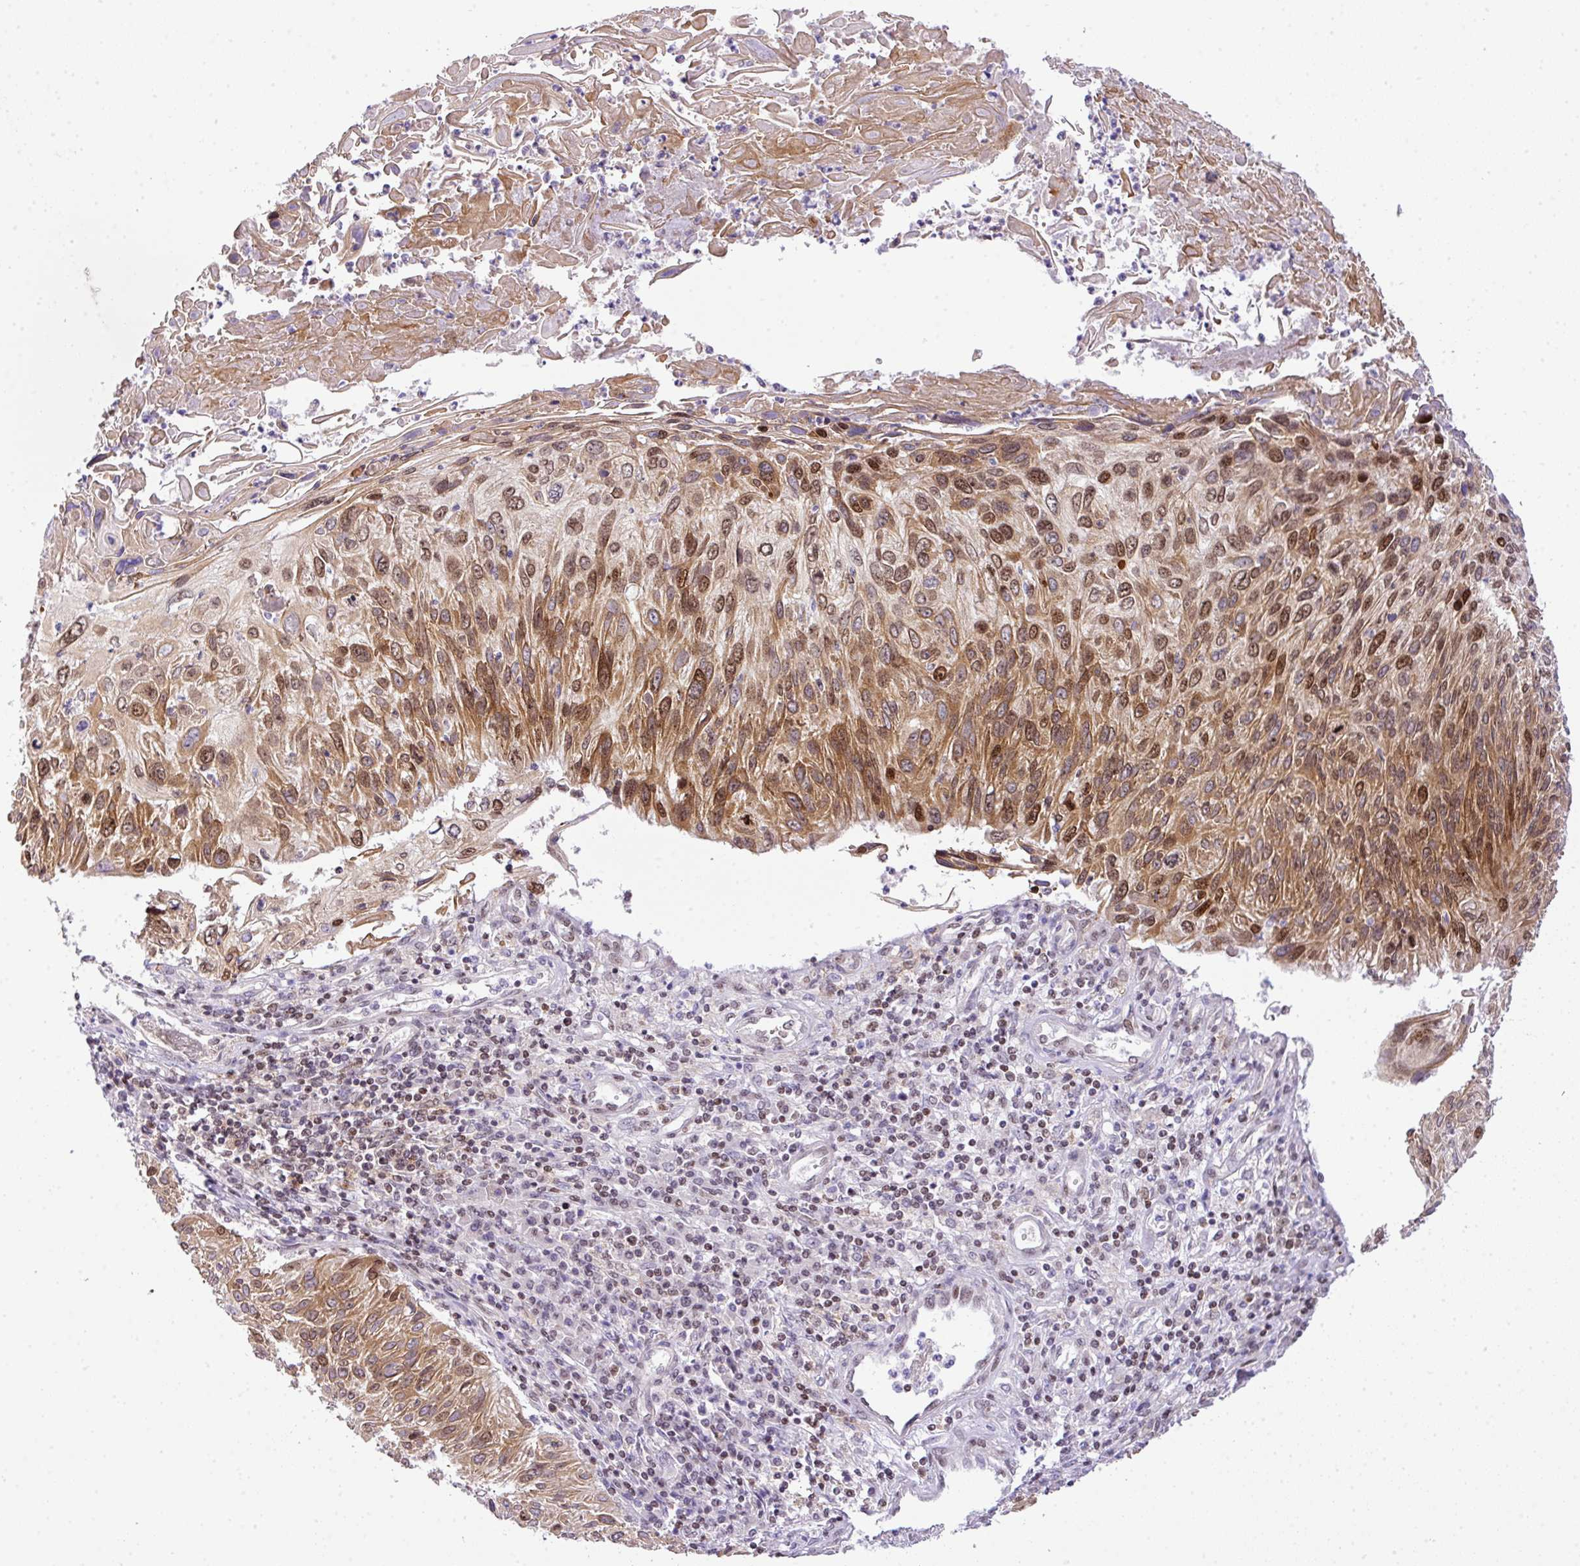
{"staining": {"intensity": "moderate", "quantity": ">75%", "location": "cytoplasmic/membranous,nuclear"}, "tissue": "cervical cancer", "cell_type": "Tumor cells", "image_type": "cancer", "snomed": [{"axis": "morphology", "description": "Squamous cell carcinoma, NOS"}, {"axis": "topography", "description": "Cervix"}], "caption": "Moderate cytoplasmic/membranous and nuclear protein expression is identified in about >75% of tumor cells in cervical cancer. Nuclei are stained in blue.", "gene": "CCDC137", "patient": {"sex": "female", "age": 51}}